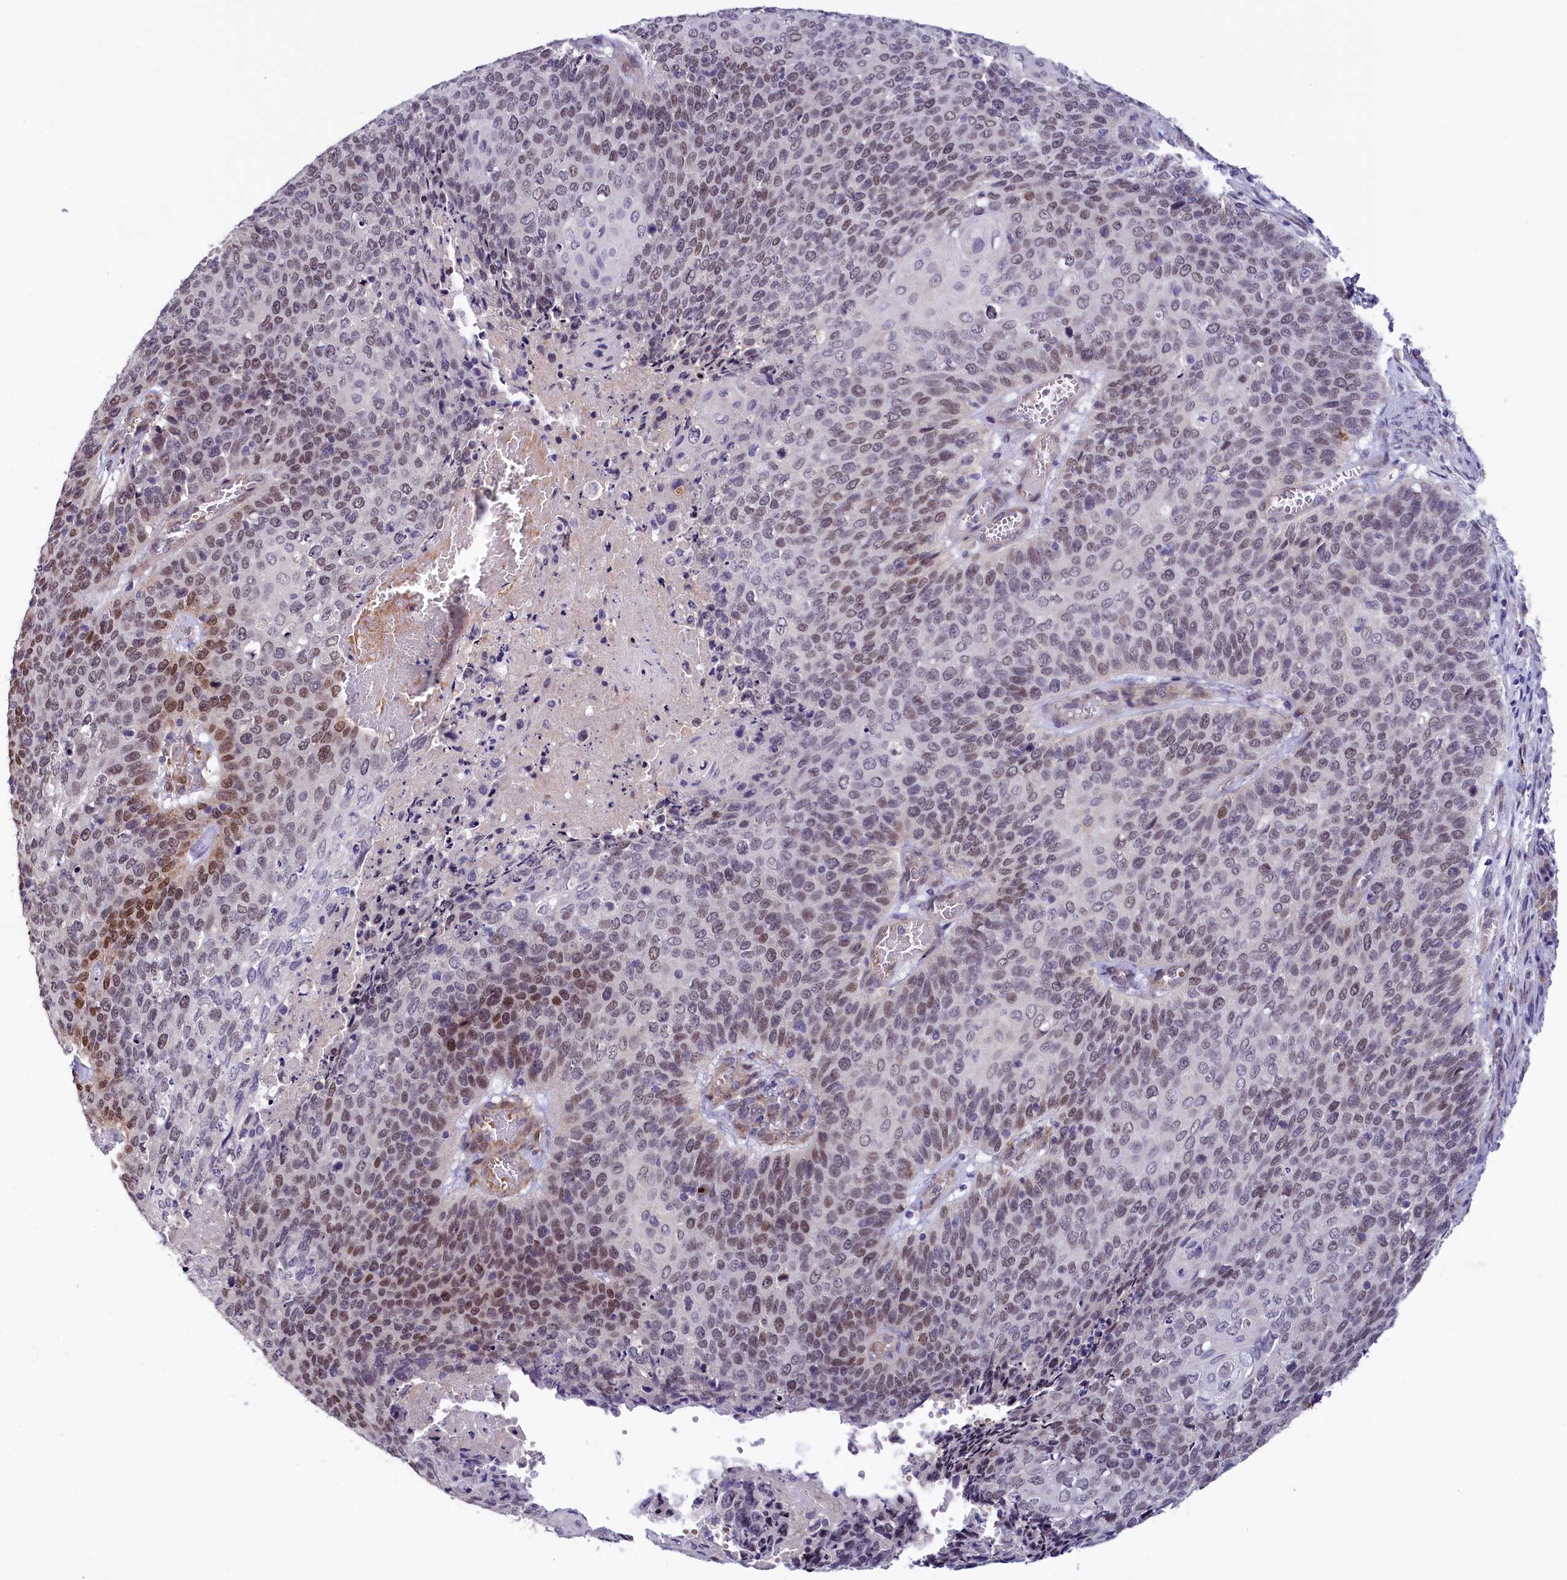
{"staining": {"intensity": "weak", "quantity": "25%-75%", "location": "nuclear"}, "tissue": "cervical cancer", "cell_type": "Tumor cells", "image_type": "cancer", "snomed": [{"axis": "morphology", "description": "Squamous cell carcinoma, NOS"}, {"axis": "topography", "description": "Cervix"}], "caption": "The micrograph exhibits a brown stain indicating the presence of a protein in the nuclear of tumor cells in cervical squamous cell carcinoma. Using DAB (3,3'-diaminobenzidine) (brown) and hematoxylin (blue) stains, captured at high magnification using brightfield microscopy.", "gene": "SLC39A6", "patient": {"sex": "female", "age": 39}}